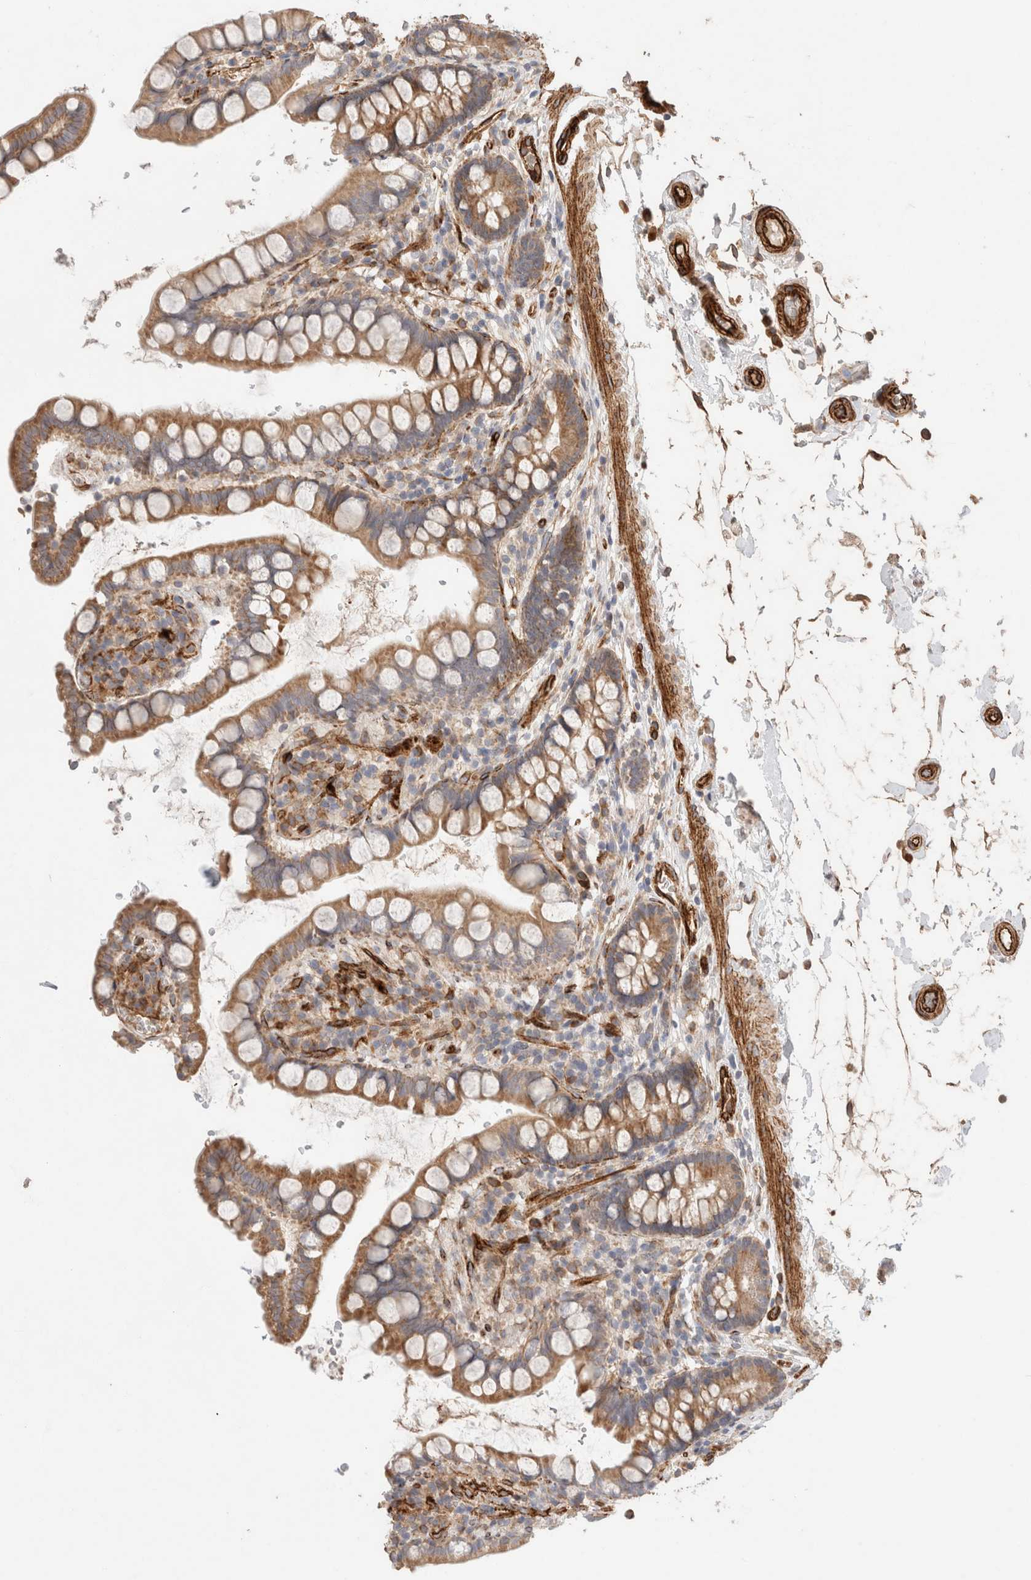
{"staining": {"intensity": "moderate", "quantity": ">75%", "location": "cytoplasmic/membranous"}, "tissue": "small intestine", "cell_type": "Glandular cells", "image_type": "normal", "snomed": [{"axis": "morphology", "description": "Normal tissue, NOS"}, {"axis": "topography", "description": "Smooth muscle"}, {"axis": "topography", "description": "Small intestine"}], "caption": "High-power microscopy captured an IHC photomicrograph of normal small intestine, revealing moderate cytoplasmic/membranous expression in approximately >75% of glandular cells. Nuclei are stained in blue.", "gene": "RAB32", "patient": {"sex": "female", "age": 84}}